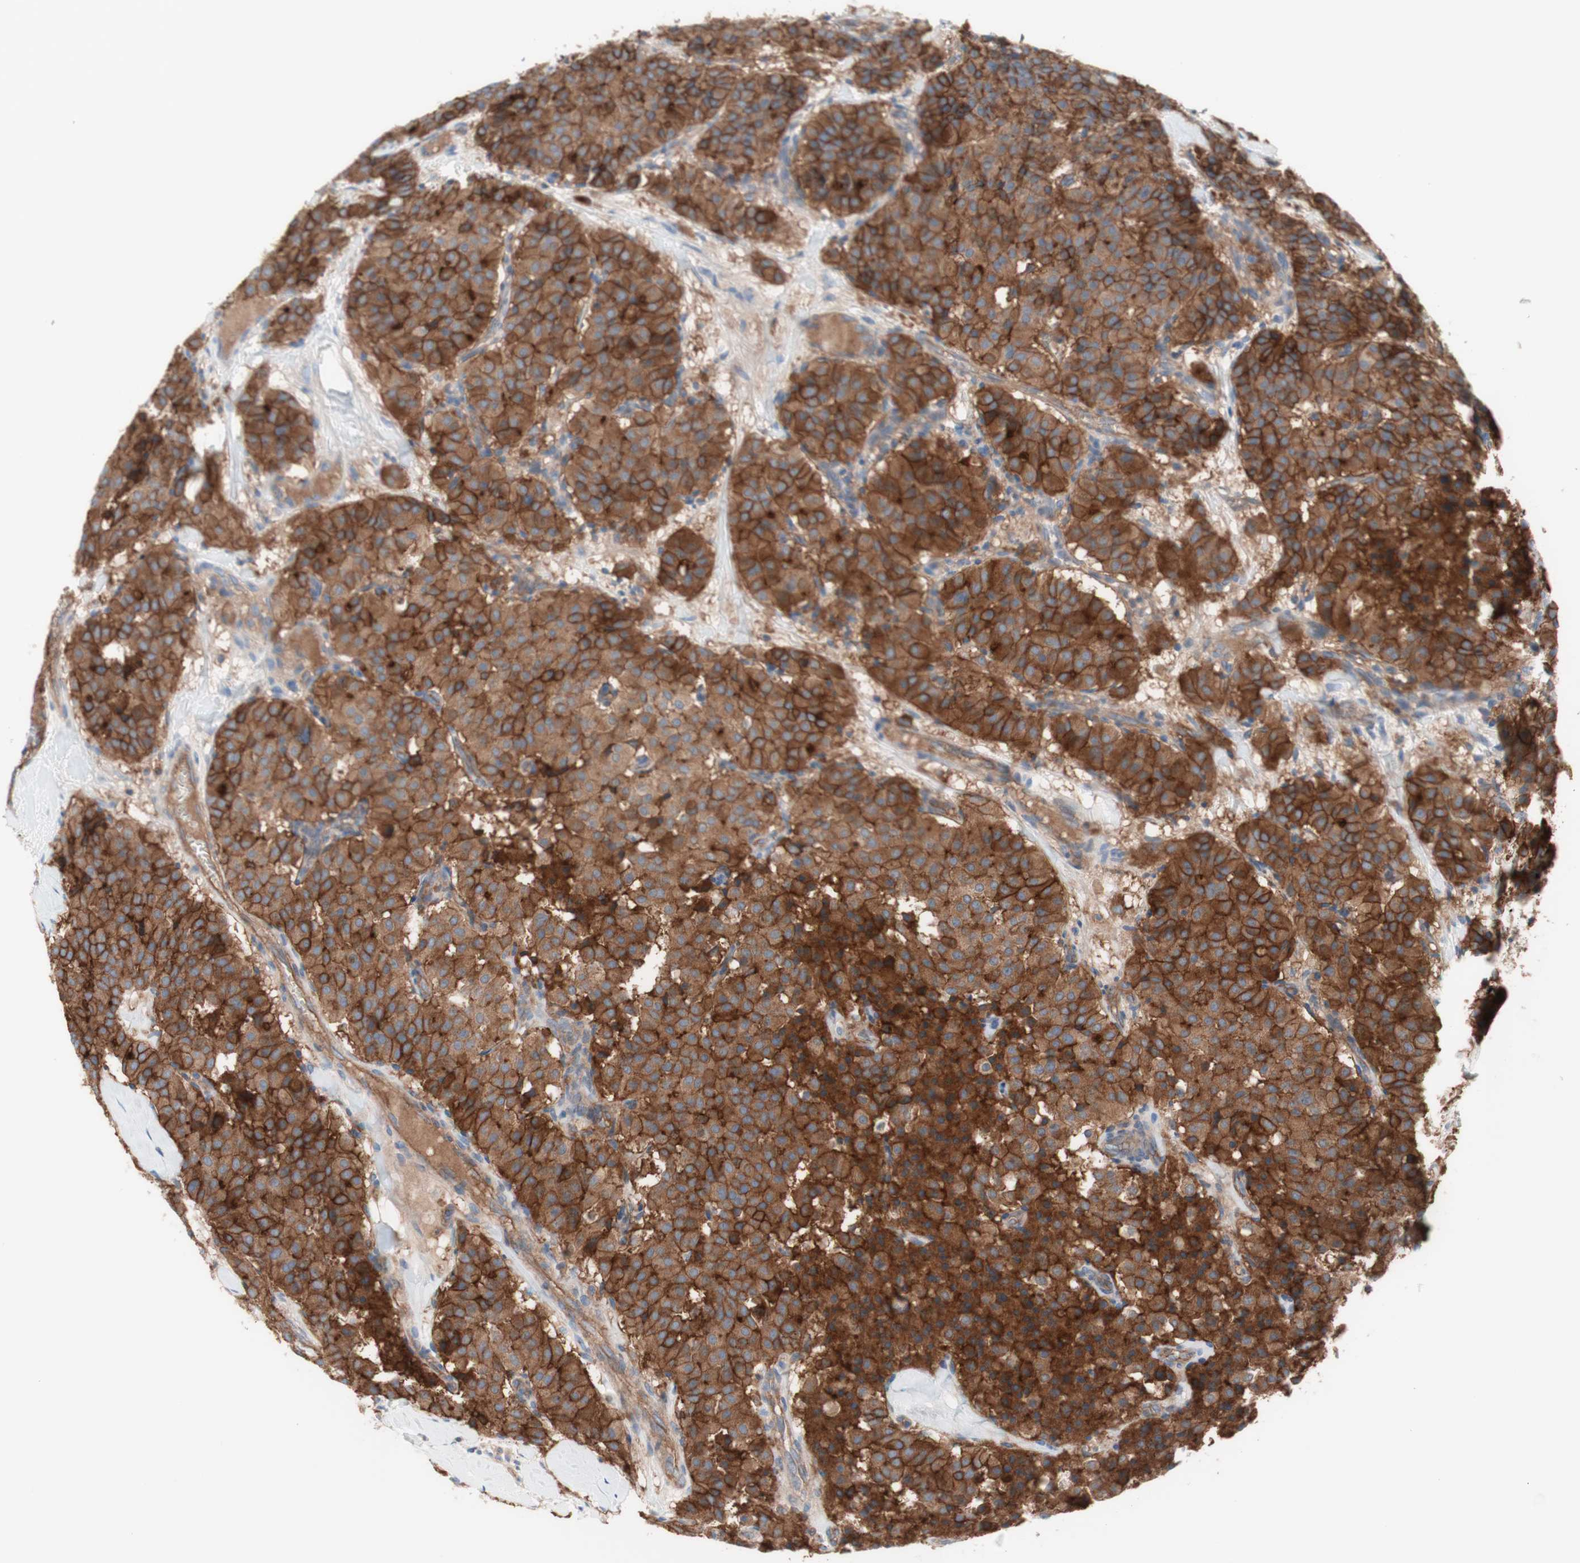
{"staining": {"intensity": "strong", "quantity": ">75%", "location": "cytoplasmic/membranous"}, "tissue": "carcinoid", "cell_type": "Tumor cells", "image_type": "cancer", "snomed": [{"axis": "morphology", "description": "Carcinoid, malignant, NOS"}, {"axis": "topography", "description": "Lung"}], "caption": "Human carcinoid stained for a protein (brown) displays strong cytoplasmic/membranous positive expression in about >75% of tumor cells.", "gene": "CD46", "patient": {"sex": "male", "age": 30}}